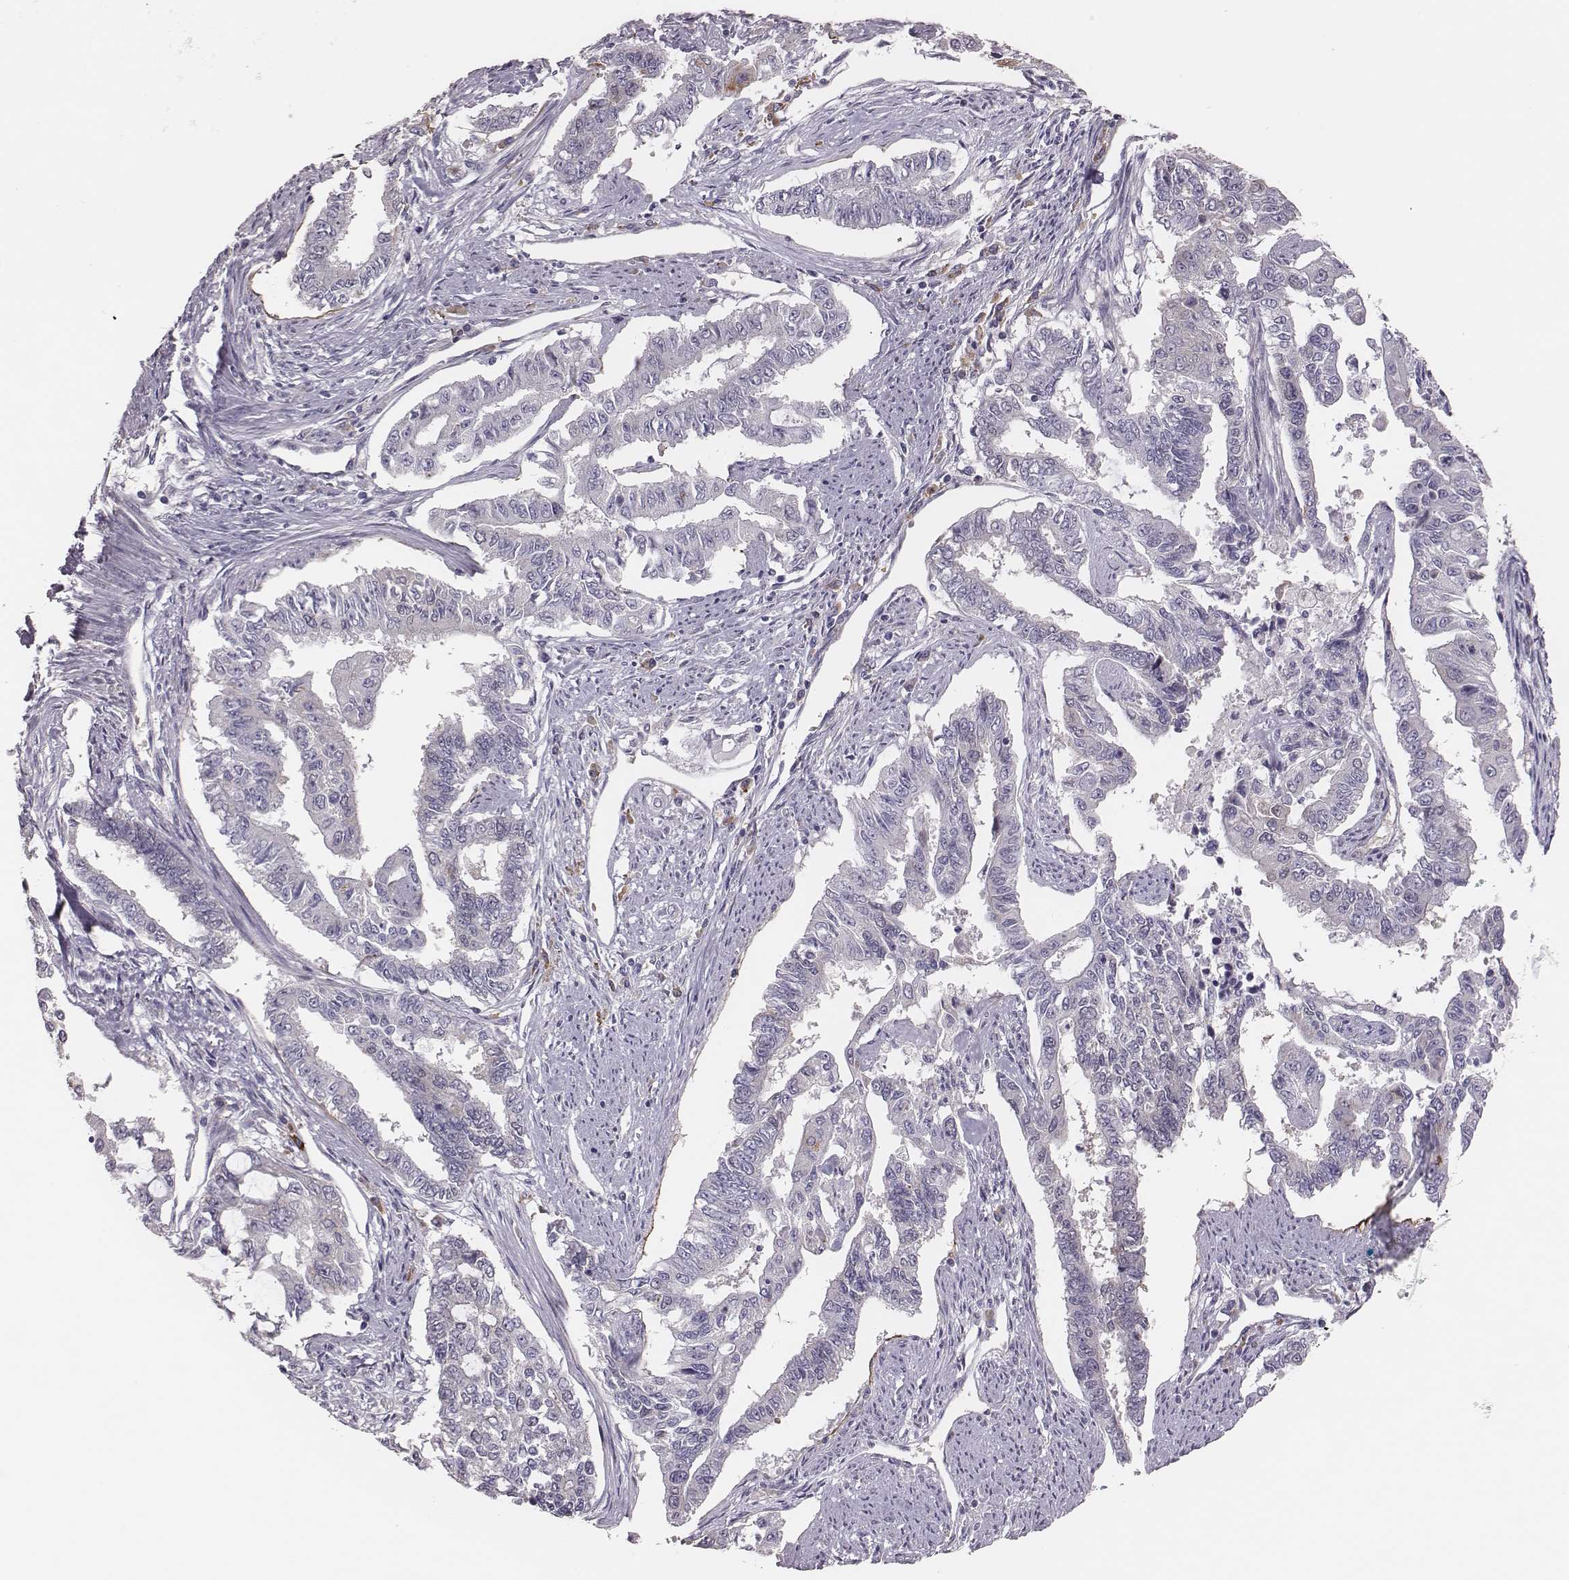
{"staining": {"intensity": "negative", "quantity": "none", "location": "none"}, "tissue": "endometrial cancer", "cell_type": "Tumor cells", "image_type": "cancer", "snomed": [{"axis": "morphology", "description": "Adenocarcinoma, NOS"}, {"axis": "topography", "description": "Uterus"}], "caption": "Immunohistochemical staining of human endometrial cancer demonstrates no significant expression in tumor cells.", "gene": "PBK", "patient": {"sex": "female", "age": 59}}